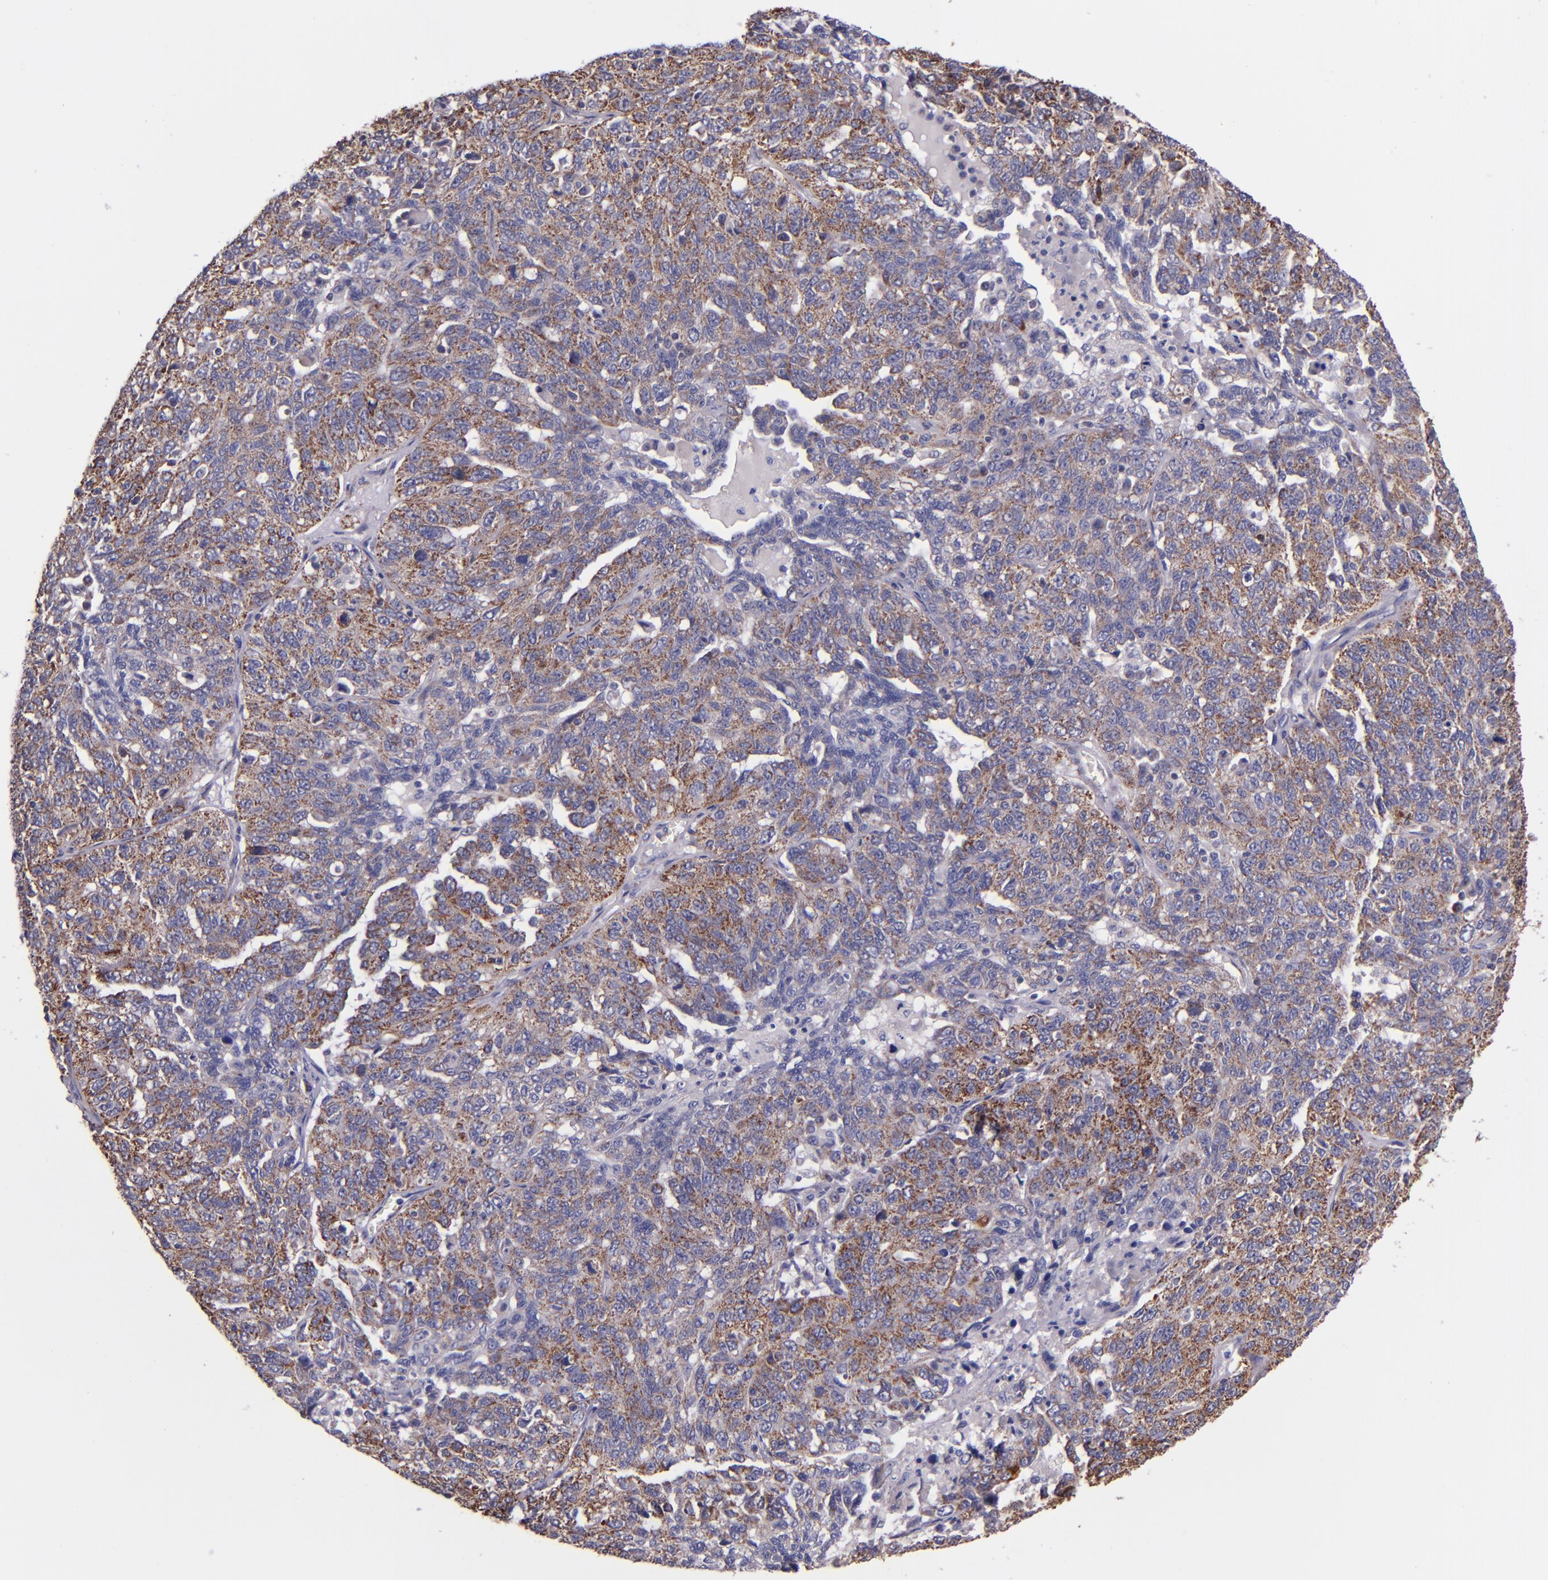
{"staining": {"intensity": "moderate", "quantity": "25%-75%", "location": "cytoplasmic/membranous"}, "tissue": "ovarian cancer", "cell_type": "Tumor cells", "image_type": "cancer", "snomed": [{"axis": "morphology", "description": "Cystadenocarcinoma, serous, NOS"}, {"axis": "topography", "description": "Ovary"}], "caption": "Human serous cystadenocarcinoma (ovarian) stained with a brown dye reveals moderate cytoplasmic/membranous positive positivity in about 25%-75% of tumor cells.", "gene": "SHC1", "patient": {"sex": "female", "age": 71}}